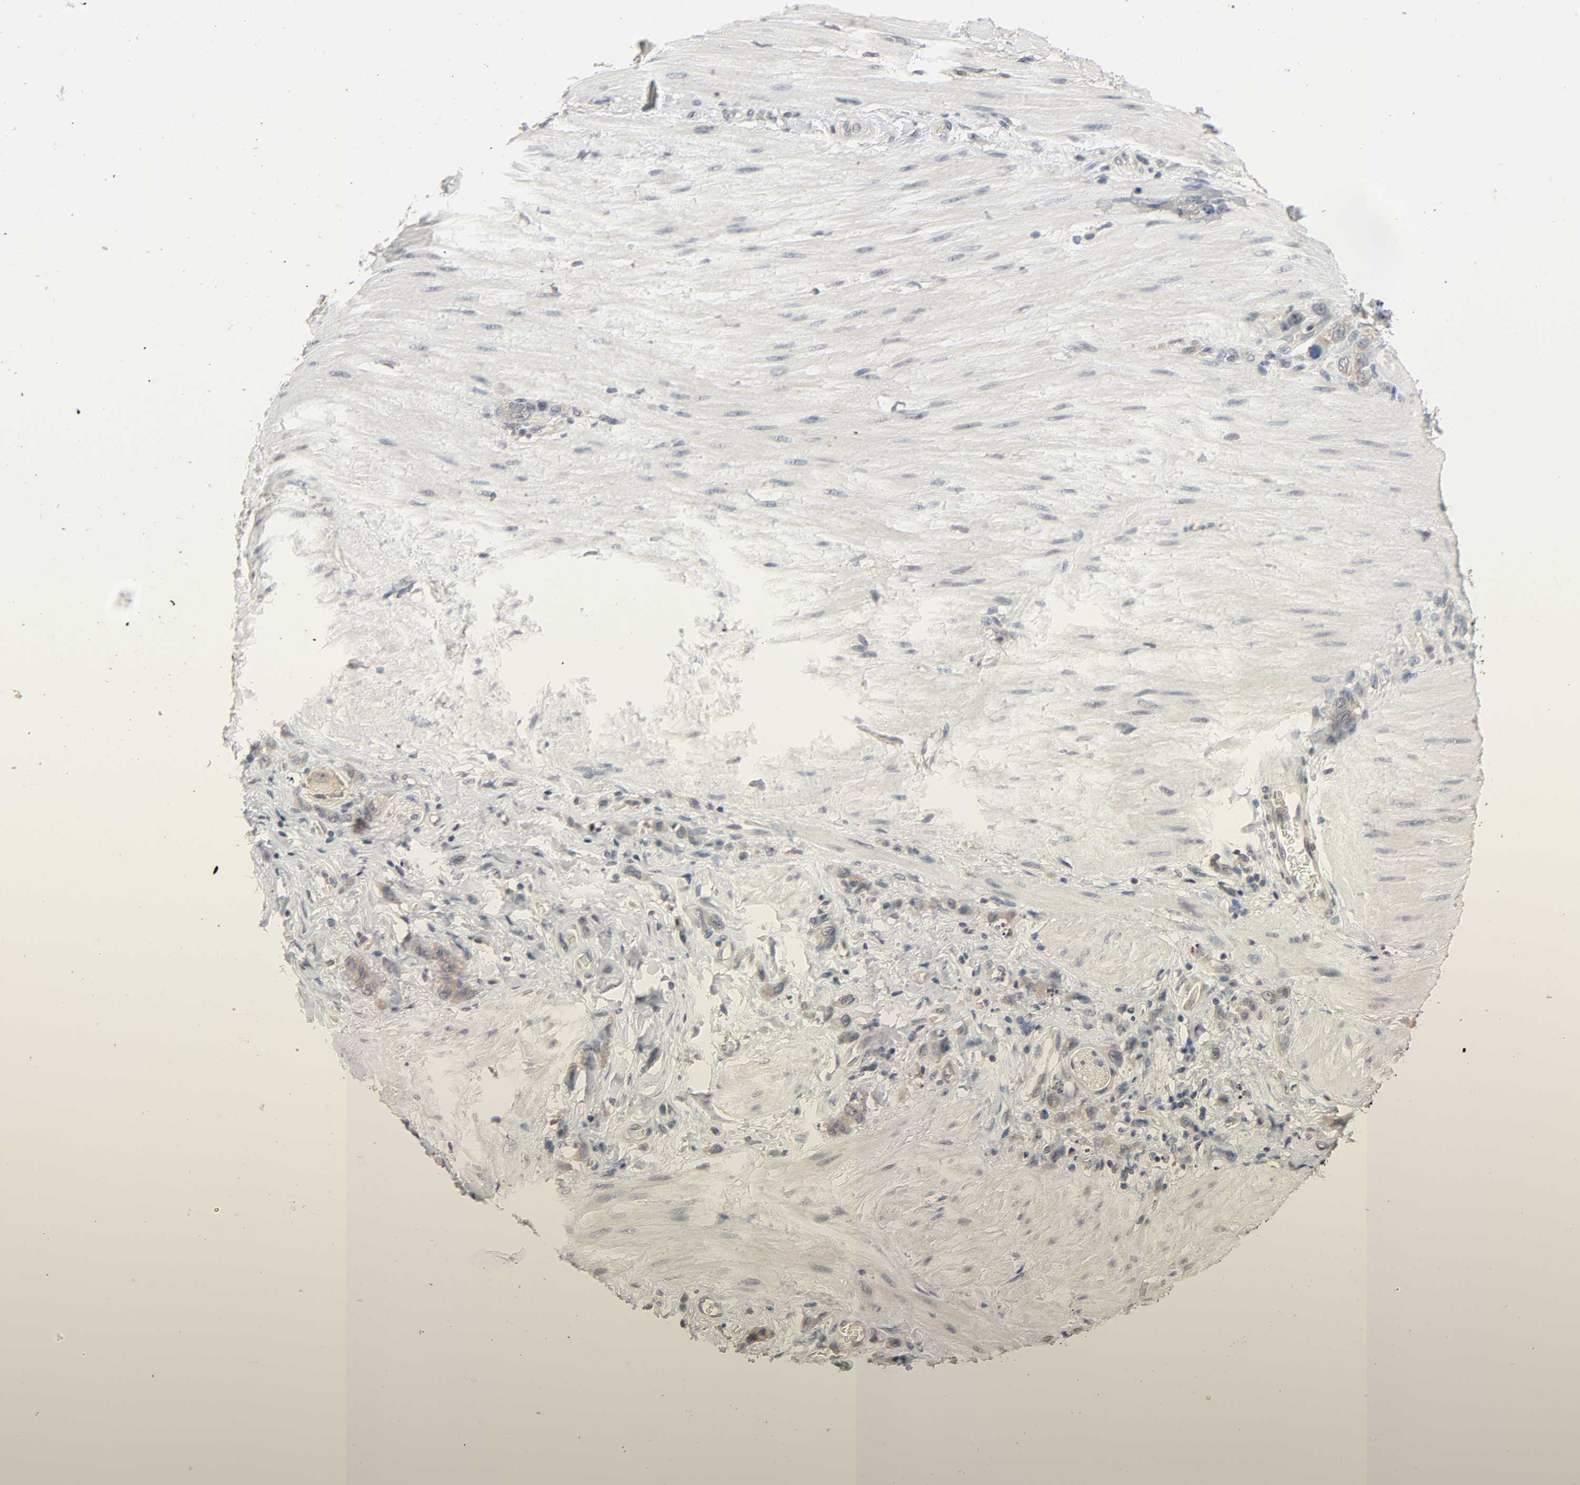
{"staining": {"intensity": "negative", "quantity": "none", "location": "none"}, "tissue": "stomach cancer", "cell_type": "Tumor cells", "image_type": "cancer", "snomed": [{"axis": "morphology", "description": "Adenocarcinoma, NOS"}, {"axis": "topography", "description": "Stomach"}], "caption": "This is a image of IHC staining of stomach cancer (adenocarcinoma), which shows no positivity in tumor cells.", "gene": "MAGEA8", "patient": {"sex": "male", "age": 82}}